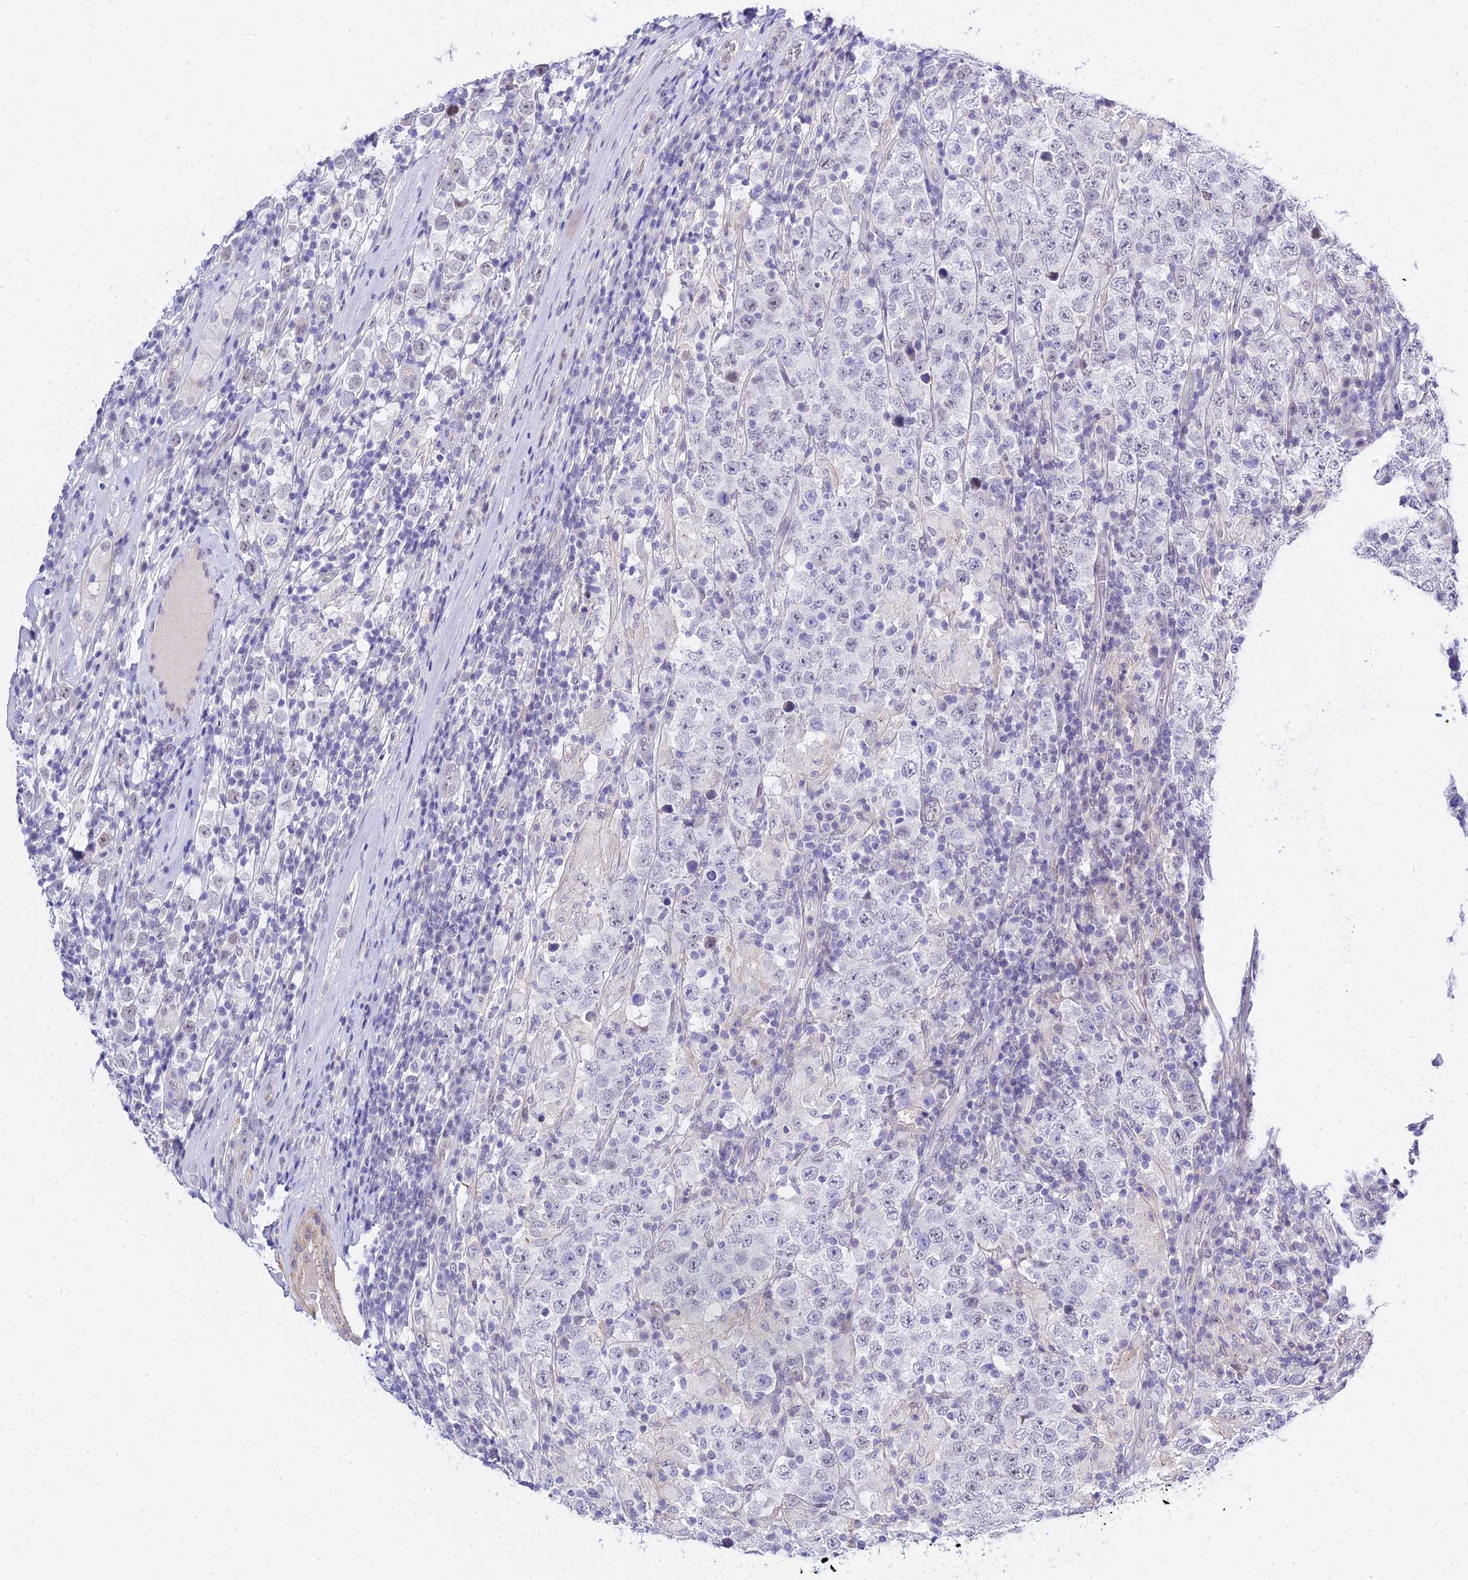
{"staining": {"intensity": "negative", "quantity": "none", "location": "none"}, "tissue": "testis cancer", "cell_type": "Tumor cells", "image_type": "cancer", "snomed": [{"axis": "morphology", "description": "Normal tissue, NOS"}, {"axis": "morphology", "description": "Urothelial carcinoma, High grade"}, {"axis": "morphology", "description": "Seminoma, NOS"}, {"axis": "morphology", "description": "Carcinoma, Embryonal, NOS"}, {"axis": "topography", "description": "Urinary bladder"}, {"axis": "topography", "description": "Testis"}], "caption": "Tumor cells are negative for brown protein staining in testis urothelial carcinoma (high-grade).", "gene": "ZNF628", "patient": {"sex": "male", "age": 41}}